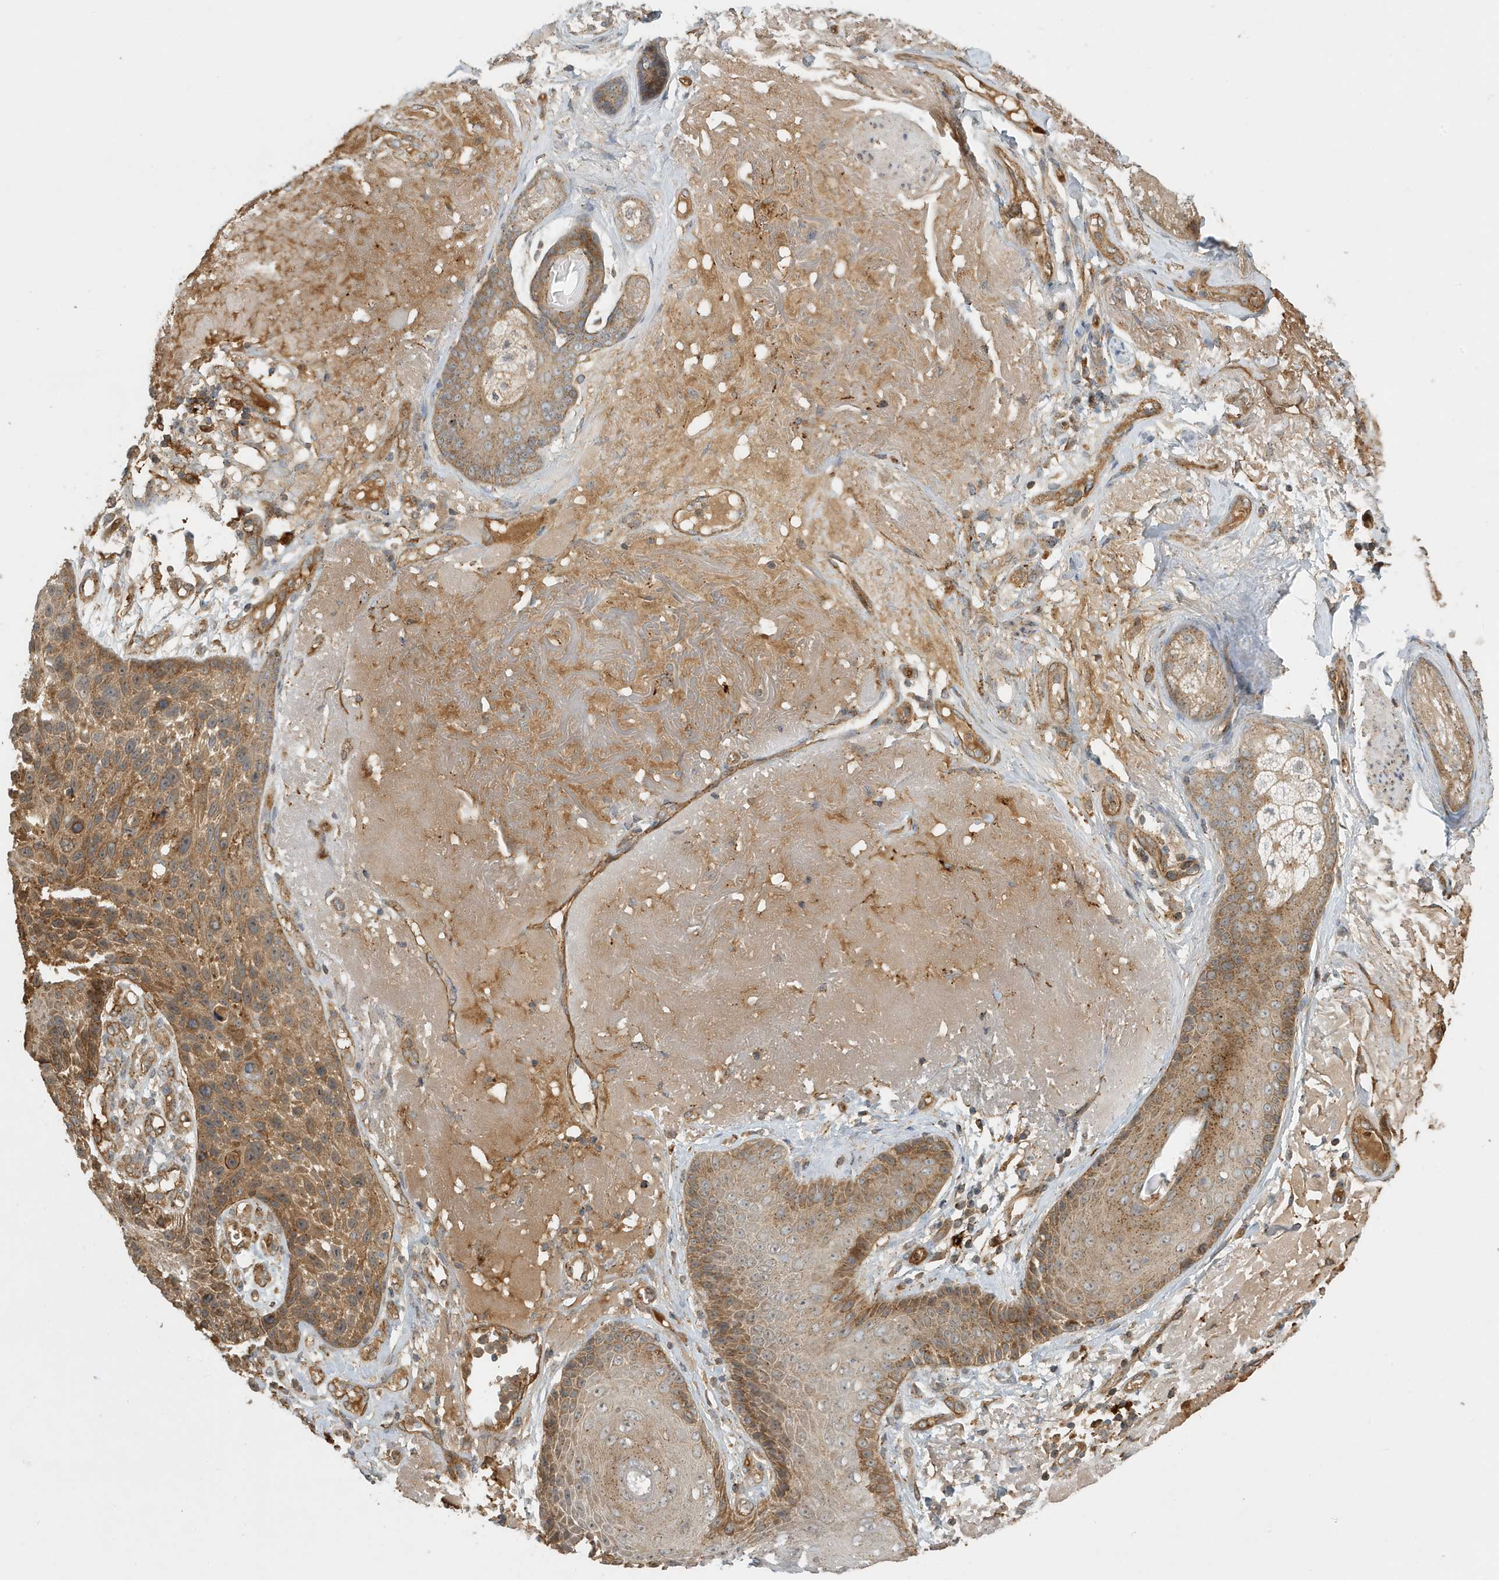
{"staining": {"intensity": "moderate", "quantity": ">75%", "location": "cytoplasmic/membranous,nuclear"}, "tissue": "skin cancer", "cell_type": "Tumor cells", "image_type": "cancer", "snomed": [{"axis": "morphology", "description": "Squamous cell carcinoma, NOS"}, {"axis": "topography", "description": "Skin"}], "caption": "Protein staining of skin cancer tissue shows moderate cytoplasmic/membranous and nuclear positivity in about >75% of tumor cells.", "gene": "FYCO1", "patient": {"sex": "female", "age": 88}}